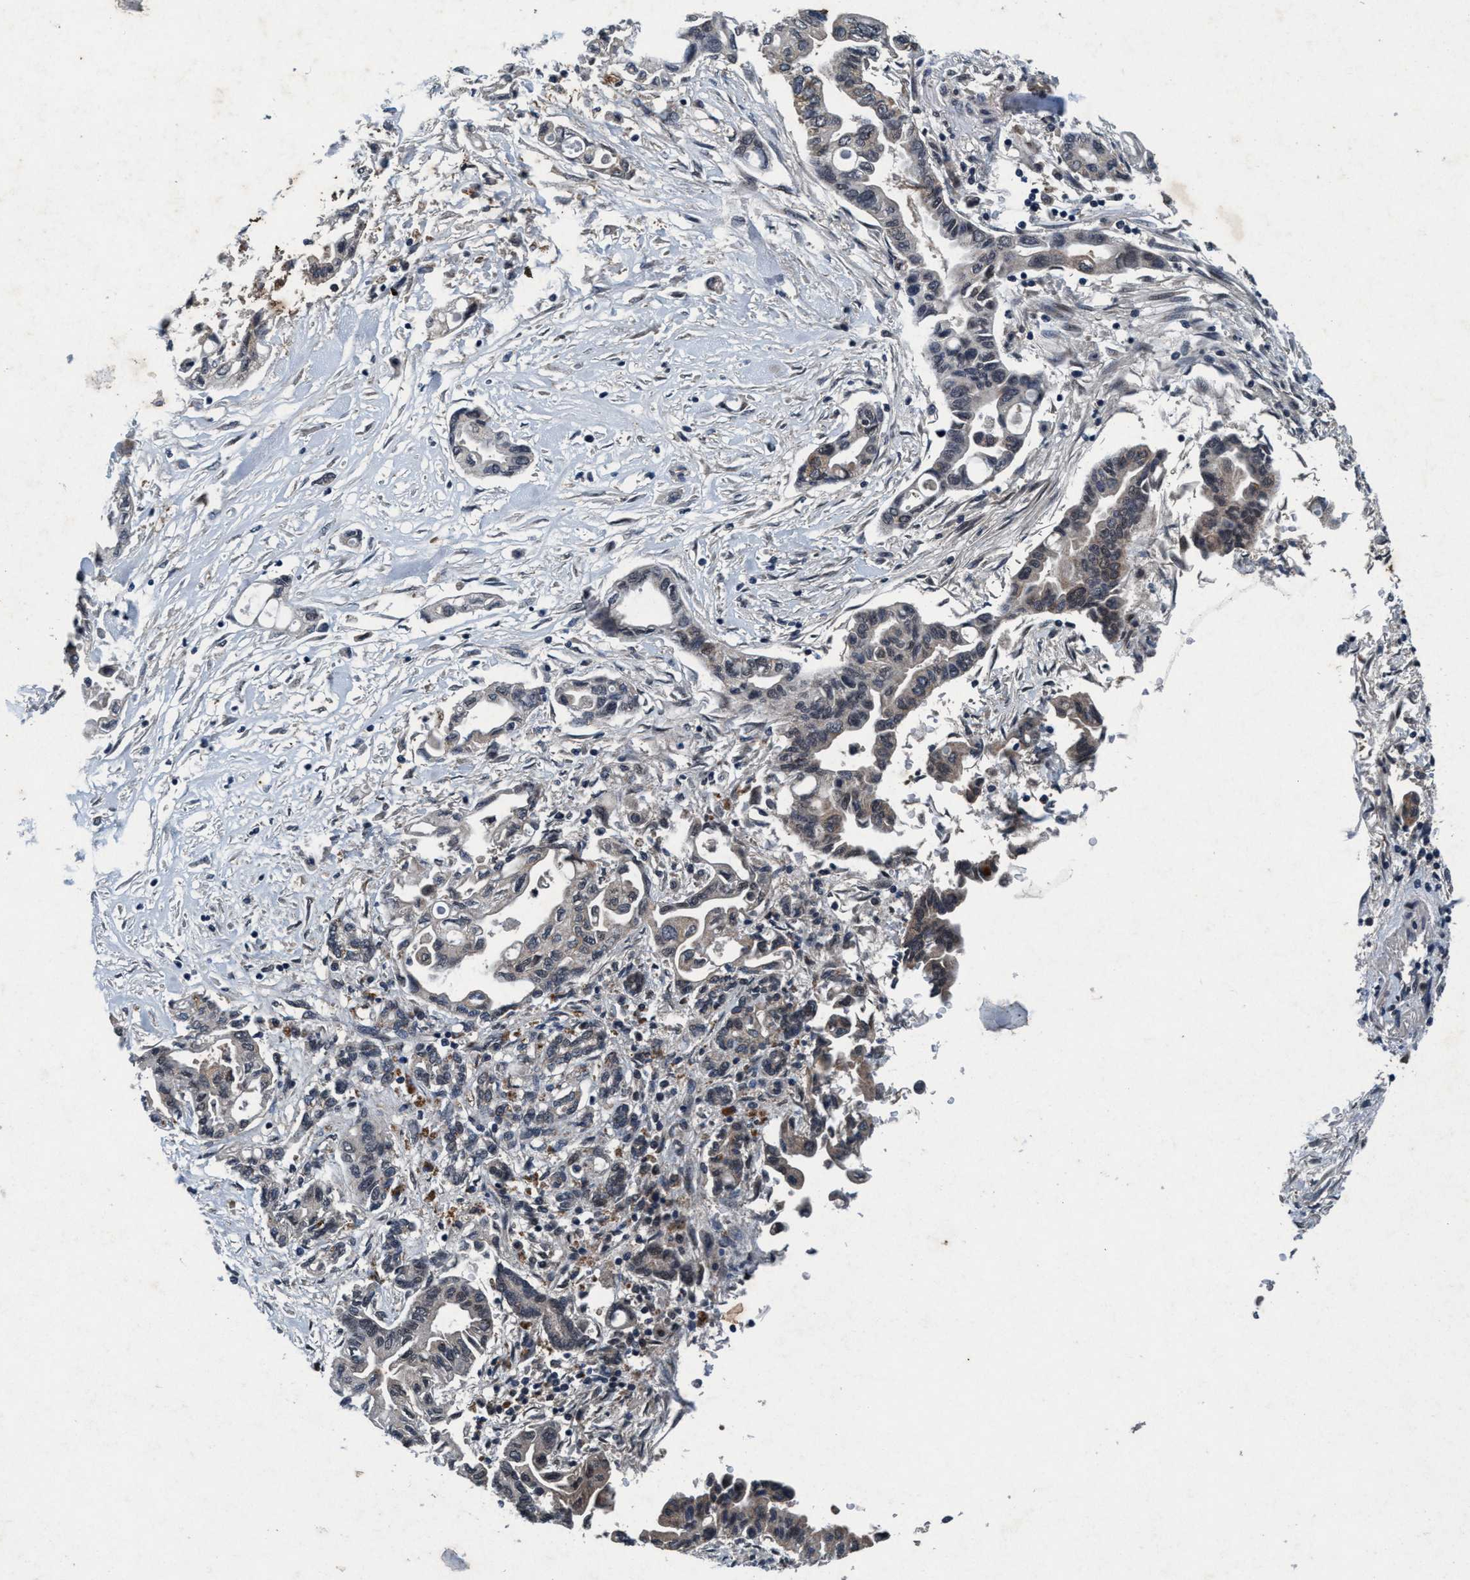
{"staining": {"intensity": "weak", "quantity": "<25%", "location": "cytoplasmic/membranous,nuclear"}, "tissue": "pancreatic cancer", "cell_type": "Tumor cells", "image_type": "cancer", "snomed": [{"axis": "morphology", "description": "Adenocarcinoma, NOS"}, {"axis": "topography", "description": "Pancreas"}], "caption": "Immunohistochemical staining of human pancreatic adenocarcinoma displays no significant positivity in tumor cells.", "gene": "AKT1S1", "patient": {"sex": "female", "age": 57}}